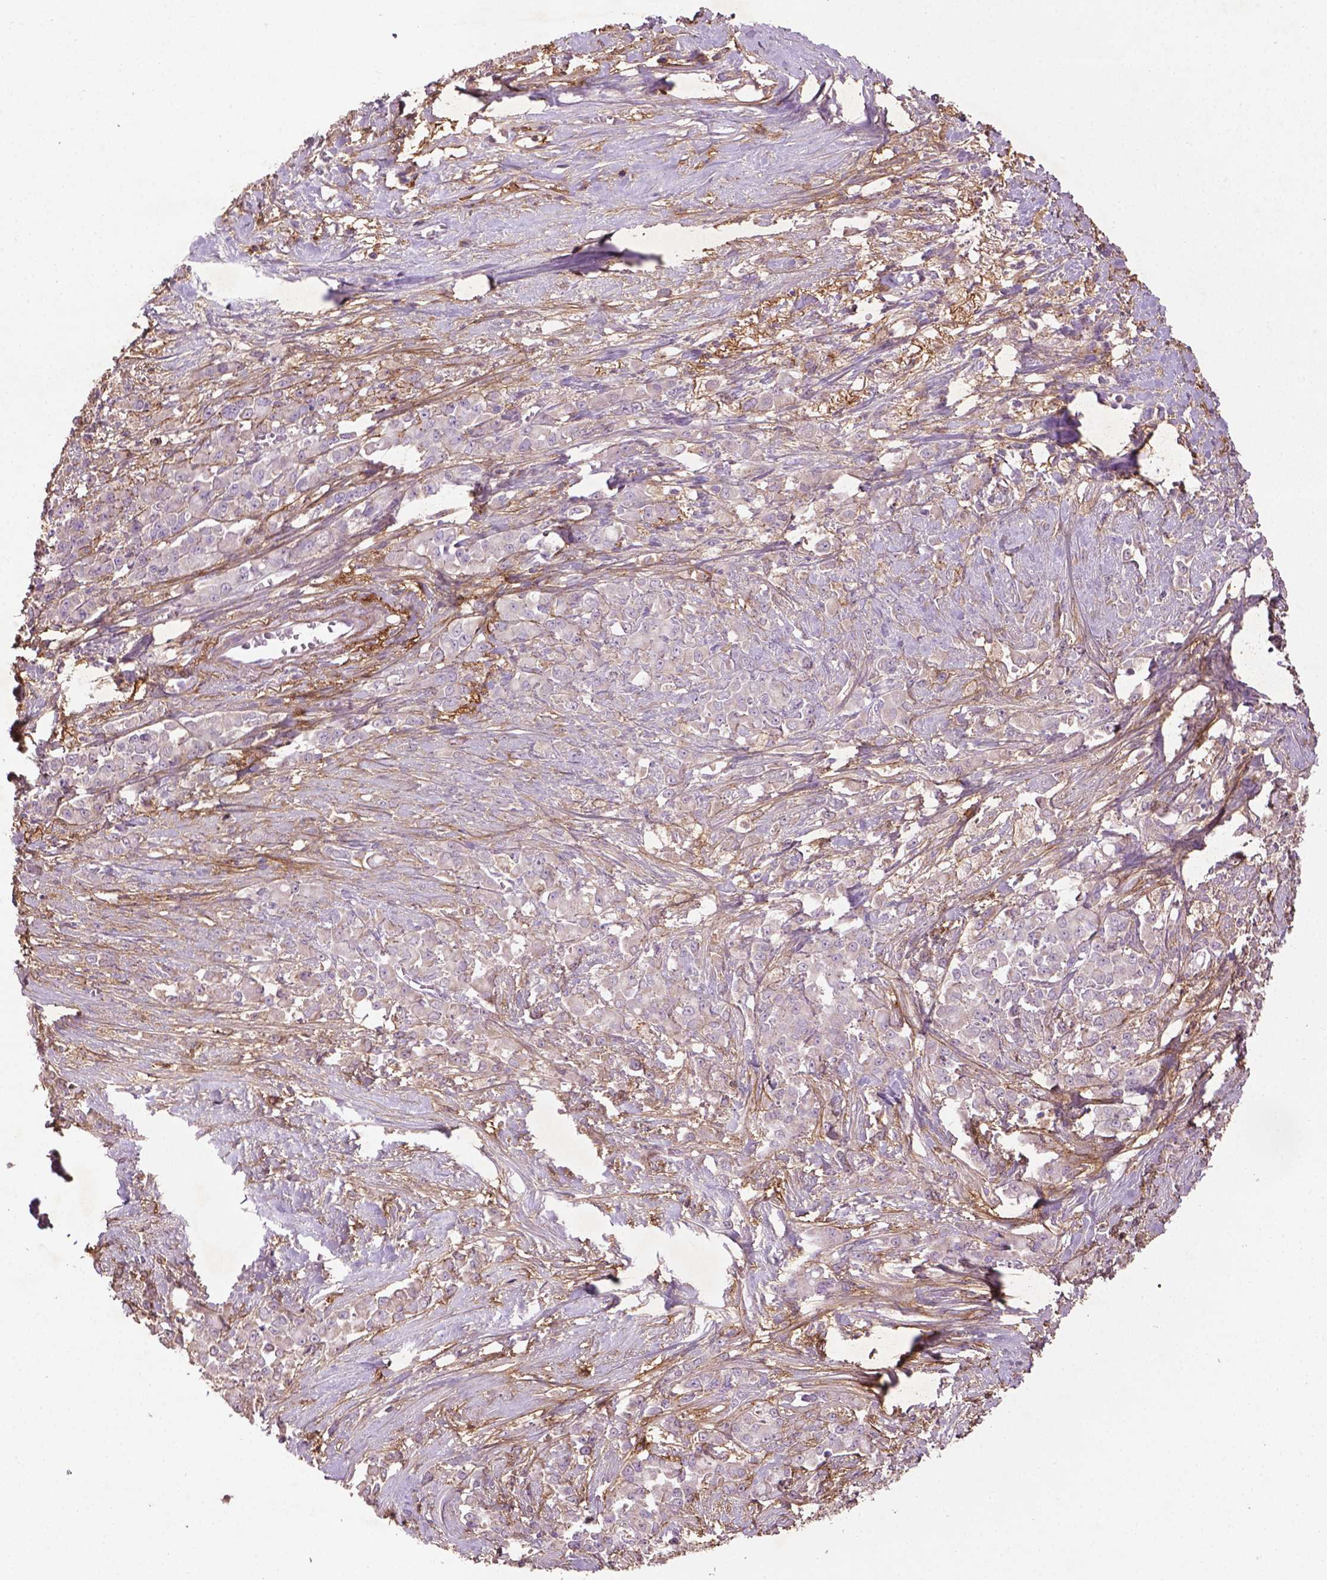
{"staining": {"intensity": "negative", "quantity": "none", "location": "none"}, "tissue": "stomach cancer", "cell_type": "Tumor cells", "image_type": "cancer", "snomed": [{"axis": "morphology", "description": "Adenocarcinoma, NOS"}, {"axis": "topography", "description": "Stomach"}], "caption": "There is no significant positivity in tumor cells of stomach adenocarcinoma. The staining is performed using DAB (3,3'-diaminobenzidine) brown chromogen with nuclei counter-stained in using hematoxylin.", "gene": "LRRC3C", "patient": {"sex": "female", "age": 76}}